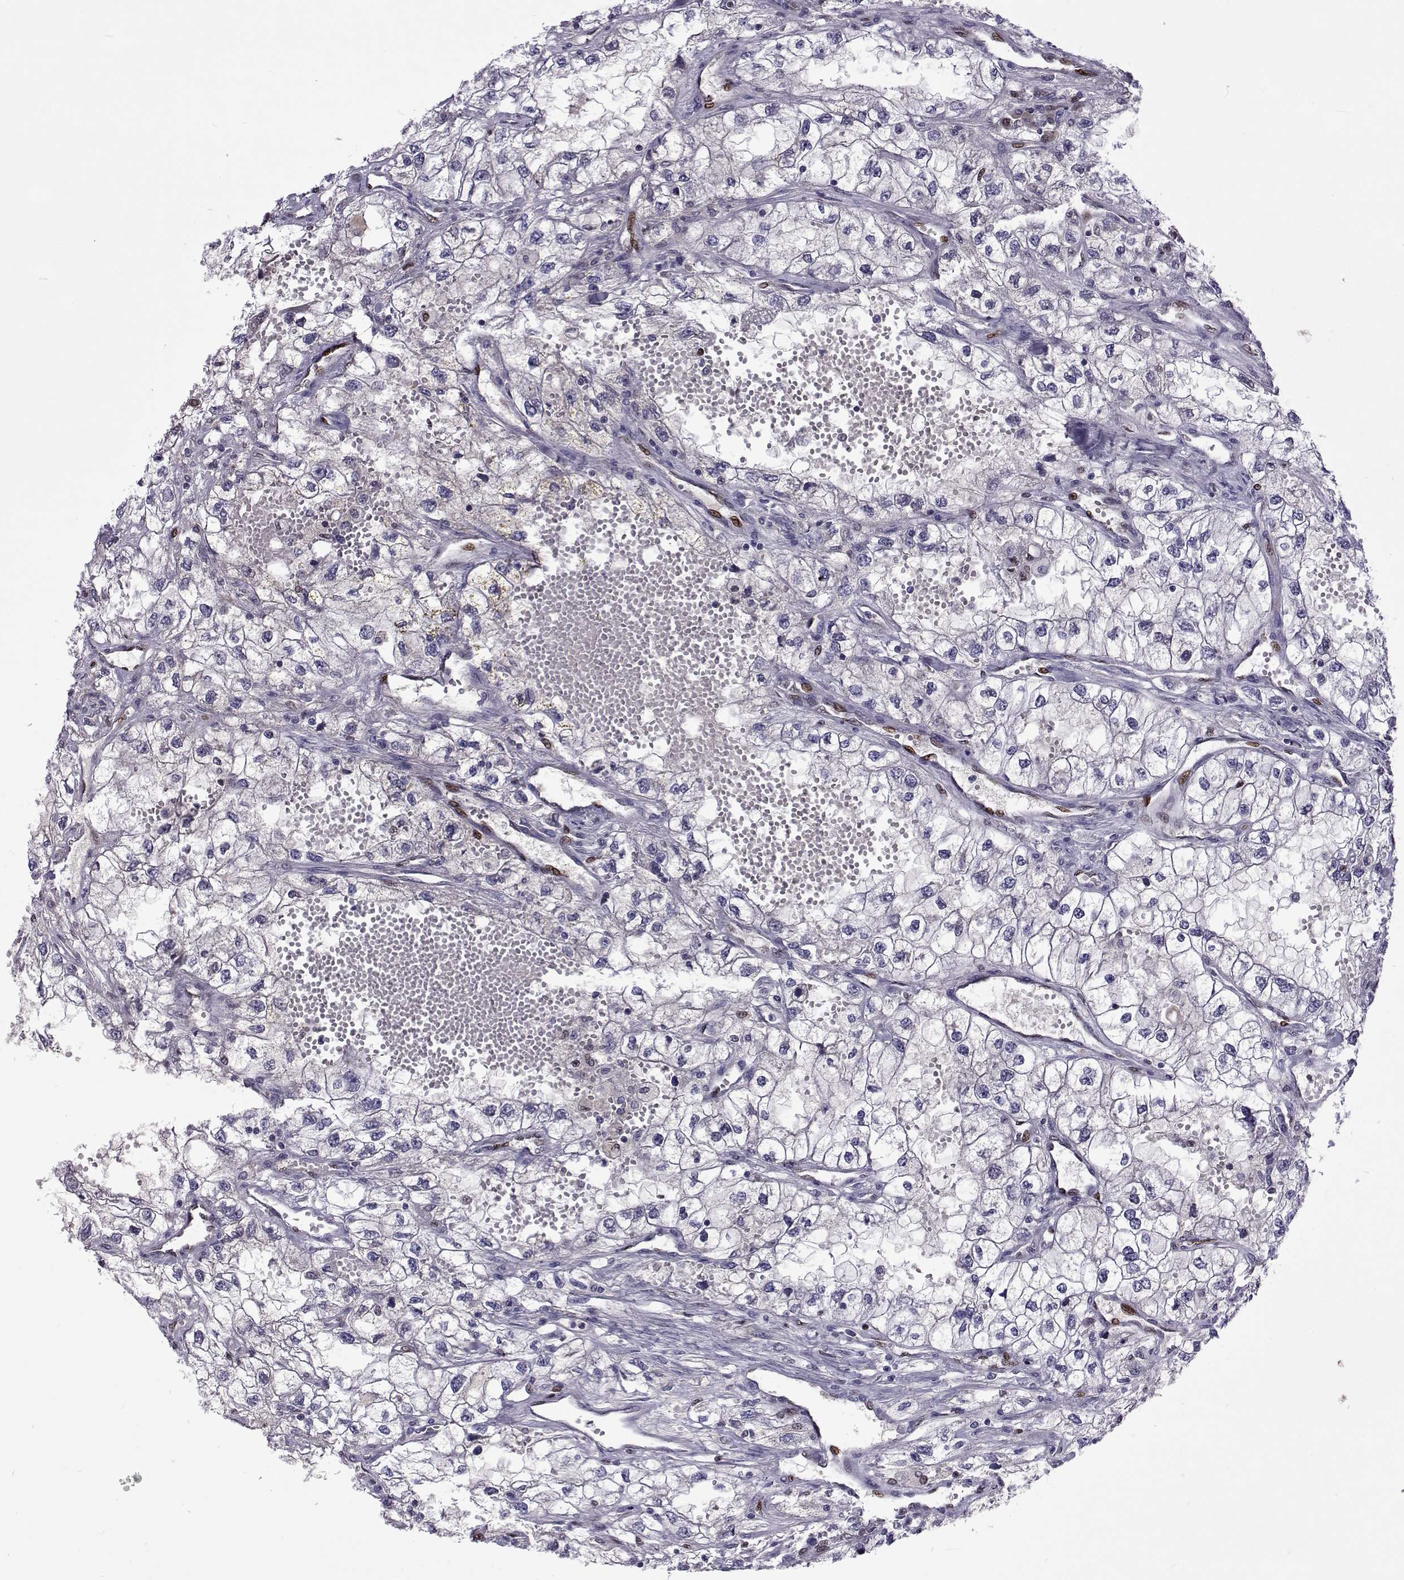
{"staining": {"intensity": "negative", "quantity": "none", "location": "none"}, "tissue": "renal cancer", "cell_type": "Tumor cells", "image_type": "cancer", "snomed": [{"axis": "morphology", "description": "Adenocarcinoma, NOS"}, {"axis": "topography", "description": "Kidney"}], "caption": "The histopathology image displays no significant expression in tumor cells of renal adenocarcinoma.", "gene": "TCF15", "patient": {"sex": "male", "age": 59}}